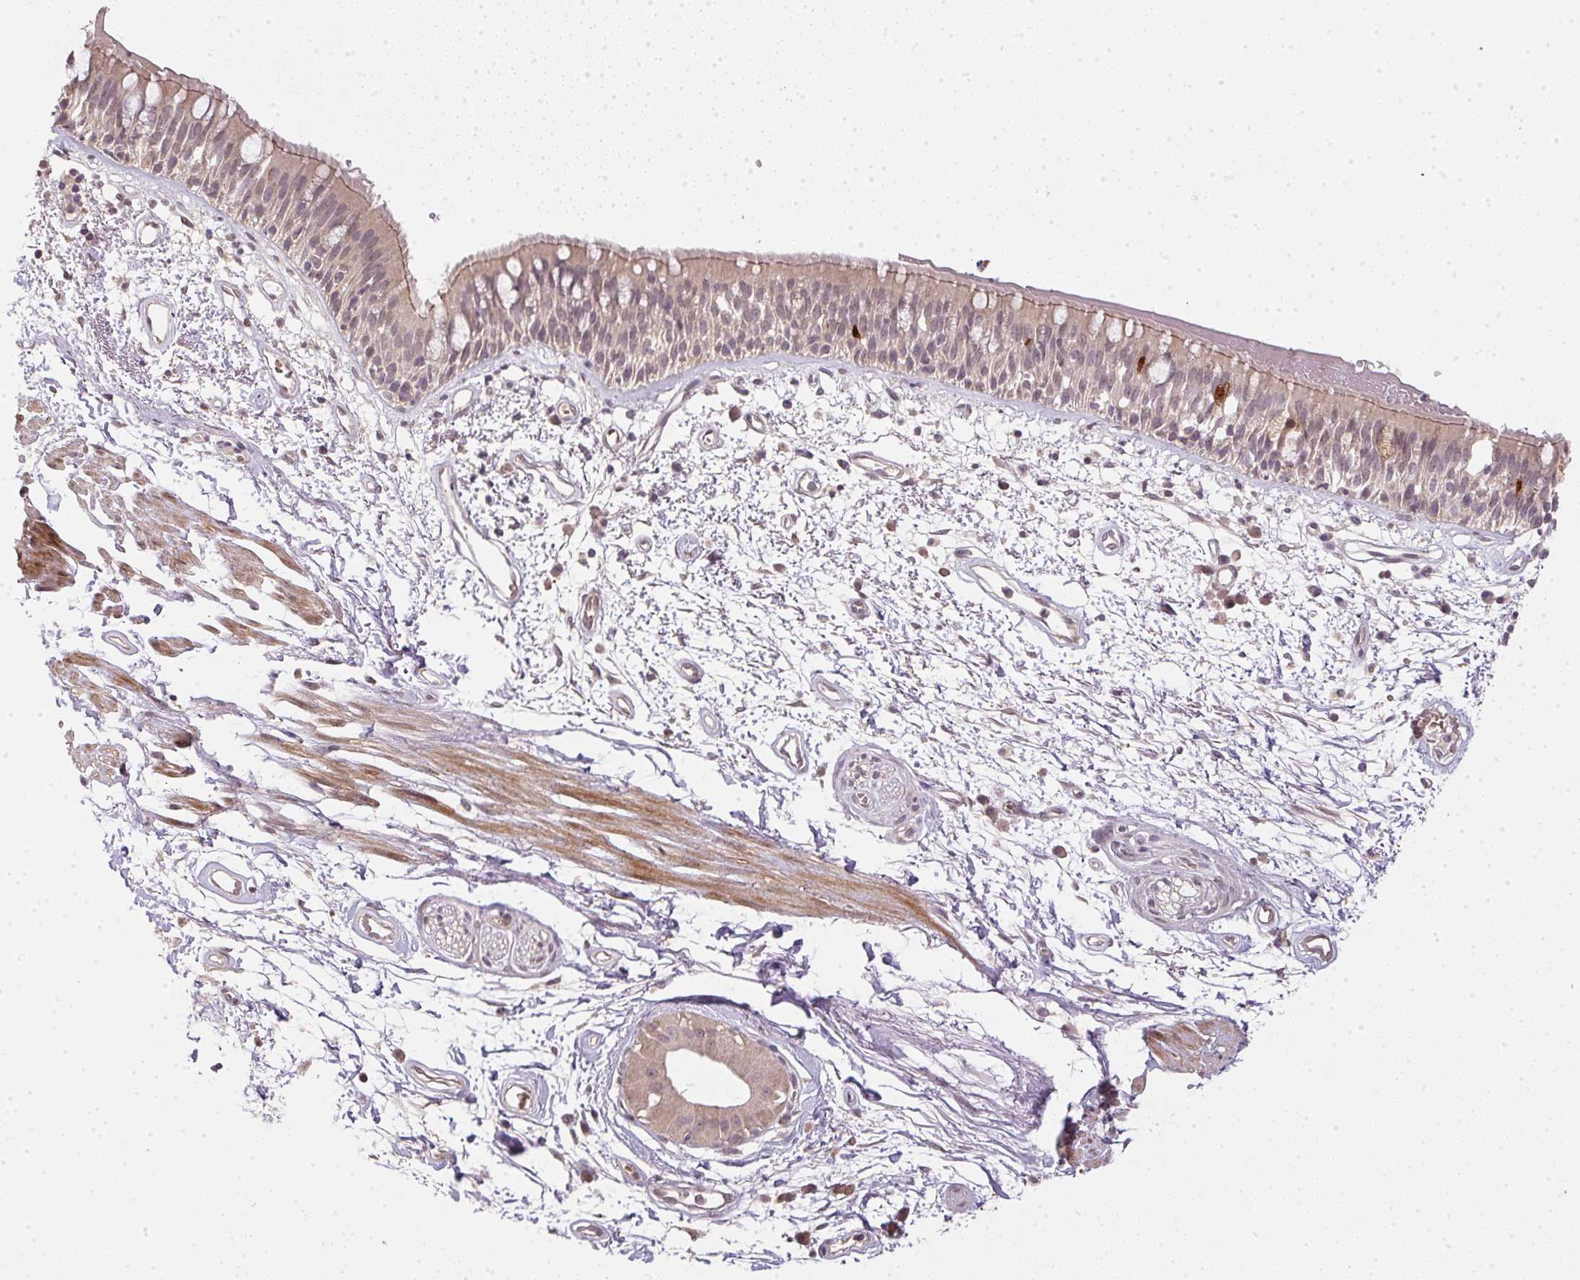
{"staining": {"intensity": "weak", "quantity": ">75%", "location": "cytoplasmic/membranous"}, "tissue": "bronchus", "cell_type": "Respiratory epithelial cells", "image_type": "normal", "snomed": [{"axis": "morphology", "description": "Normal tissue, NOS"}, {"axis": "morphology", "description": "Squamous cell carcinoma, NOS"}, {"axis": "topography", "description": "Cartilage tissue"}, {"axis": "topography", "description": "Bronchus"}, {"axis": "topography", "description": "Lung"}], "caption": "Immunohistochemical staining of normal human bronchus exhibits >75% levels of weak cytoplasmic/membranous protein positivity in about >75% of respiratory epithelial cells. The staining was performed using DAB to visualize the protein expression in brown, while the nuclei were stained in blue with hematoxylin (Magnification: 20x).", "gene": "PPP4R4", "patient": {"sex": "male", "age": 66}}